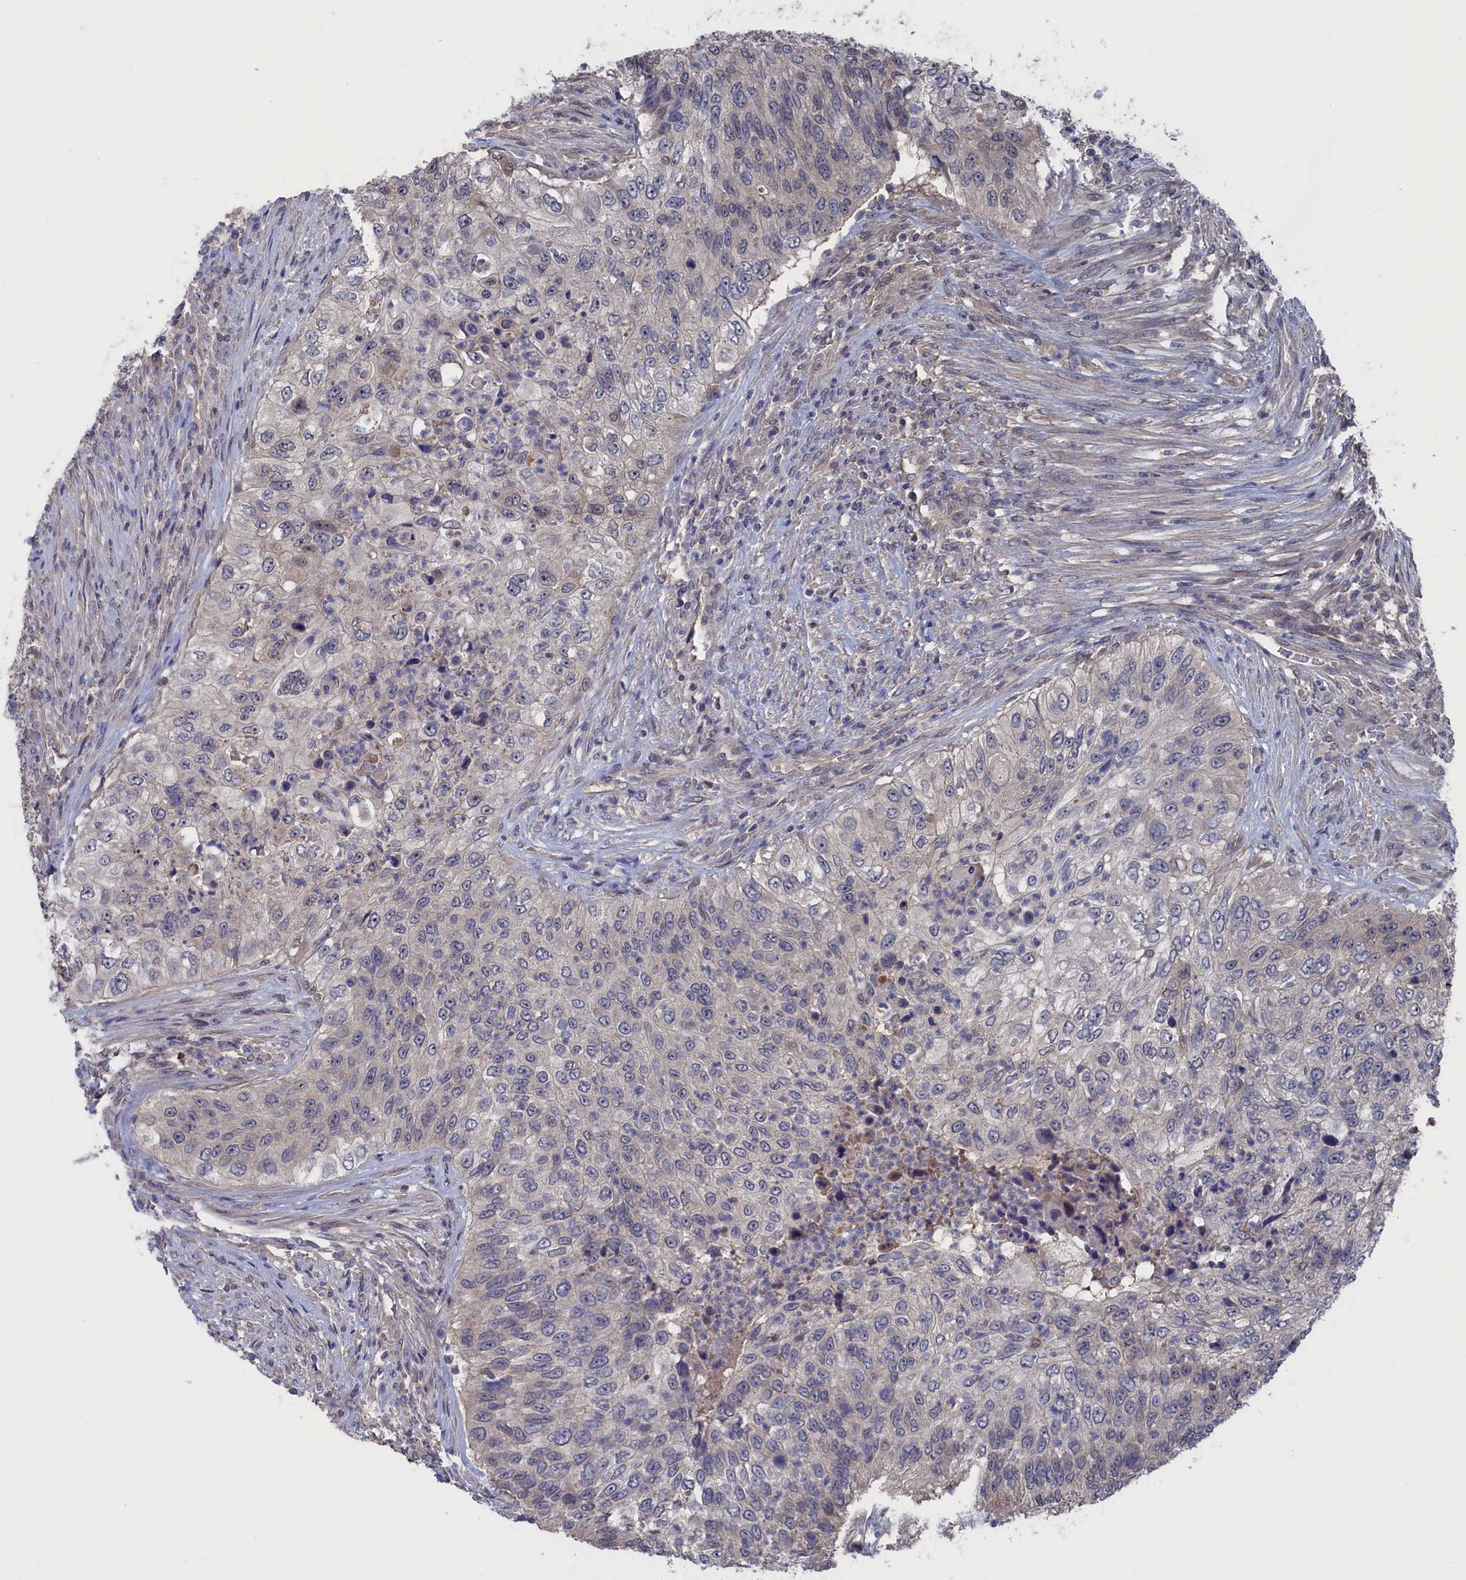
{"staining": {"intensity": "negative", "quantity": "none", "location": "none"}, "tissue": "urothelial cancer", "cell_type": "Tumor cells", "image_type": "cancer", "snomed": [{"axis": "morphology", "description": "Urothelial carcinoma, High grade"}, {"axis": "topography", "description": "Urinary bladder"}], "caption": "The immunohistochemistry (IHC) image has no significant expression in tumor cells of urothelial cancer tissue. (IHC, brightfield microscopy, high magnification).", "gene": "NUTF2", "patient": {"sex": "female", "age": 60}}